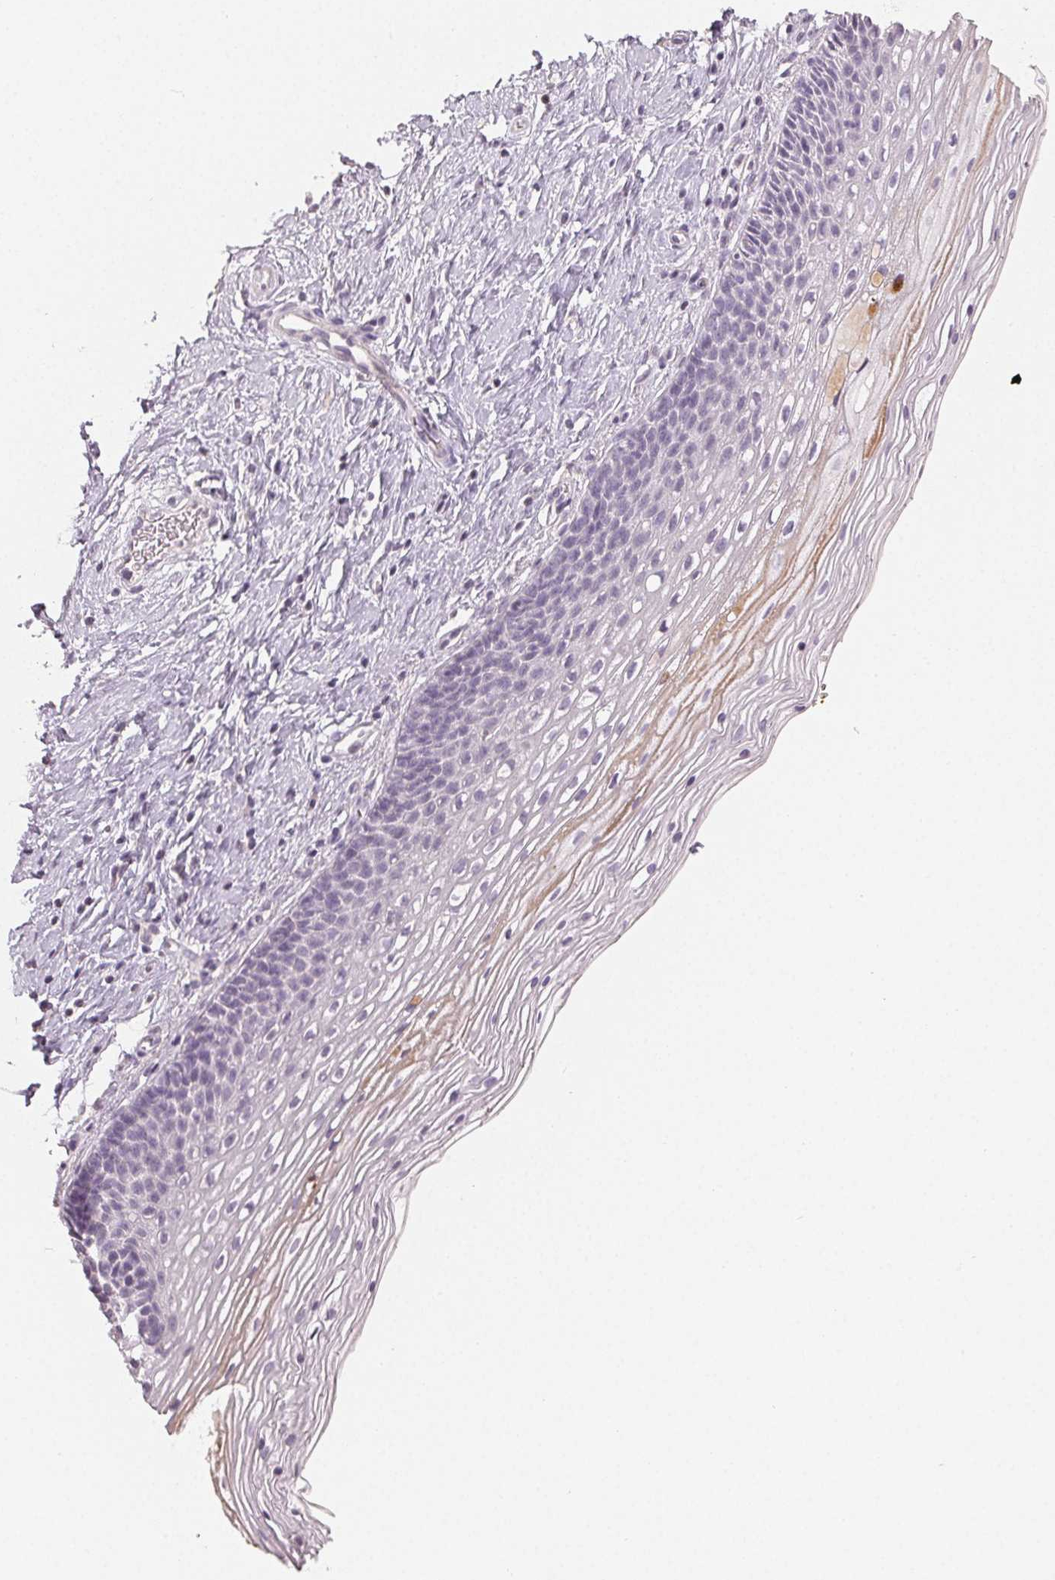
{"staining": {"intensity": "negative", "quantity": "none", "location": "none"}, "tissue": "cervix", "cell_type": "Glandular cells", "image_type": "normal", "snomed": [{"axis": "morphology", "description": "Normal tissue, NOS"}, {"axis": "topography", "description": "Cervix"}], "caption": "Cervix was stained to show a protein in brown. There is no significant expression in glandular cells.", "gene": "LVRN", "patient": {"sex": "female", "age": 34}}